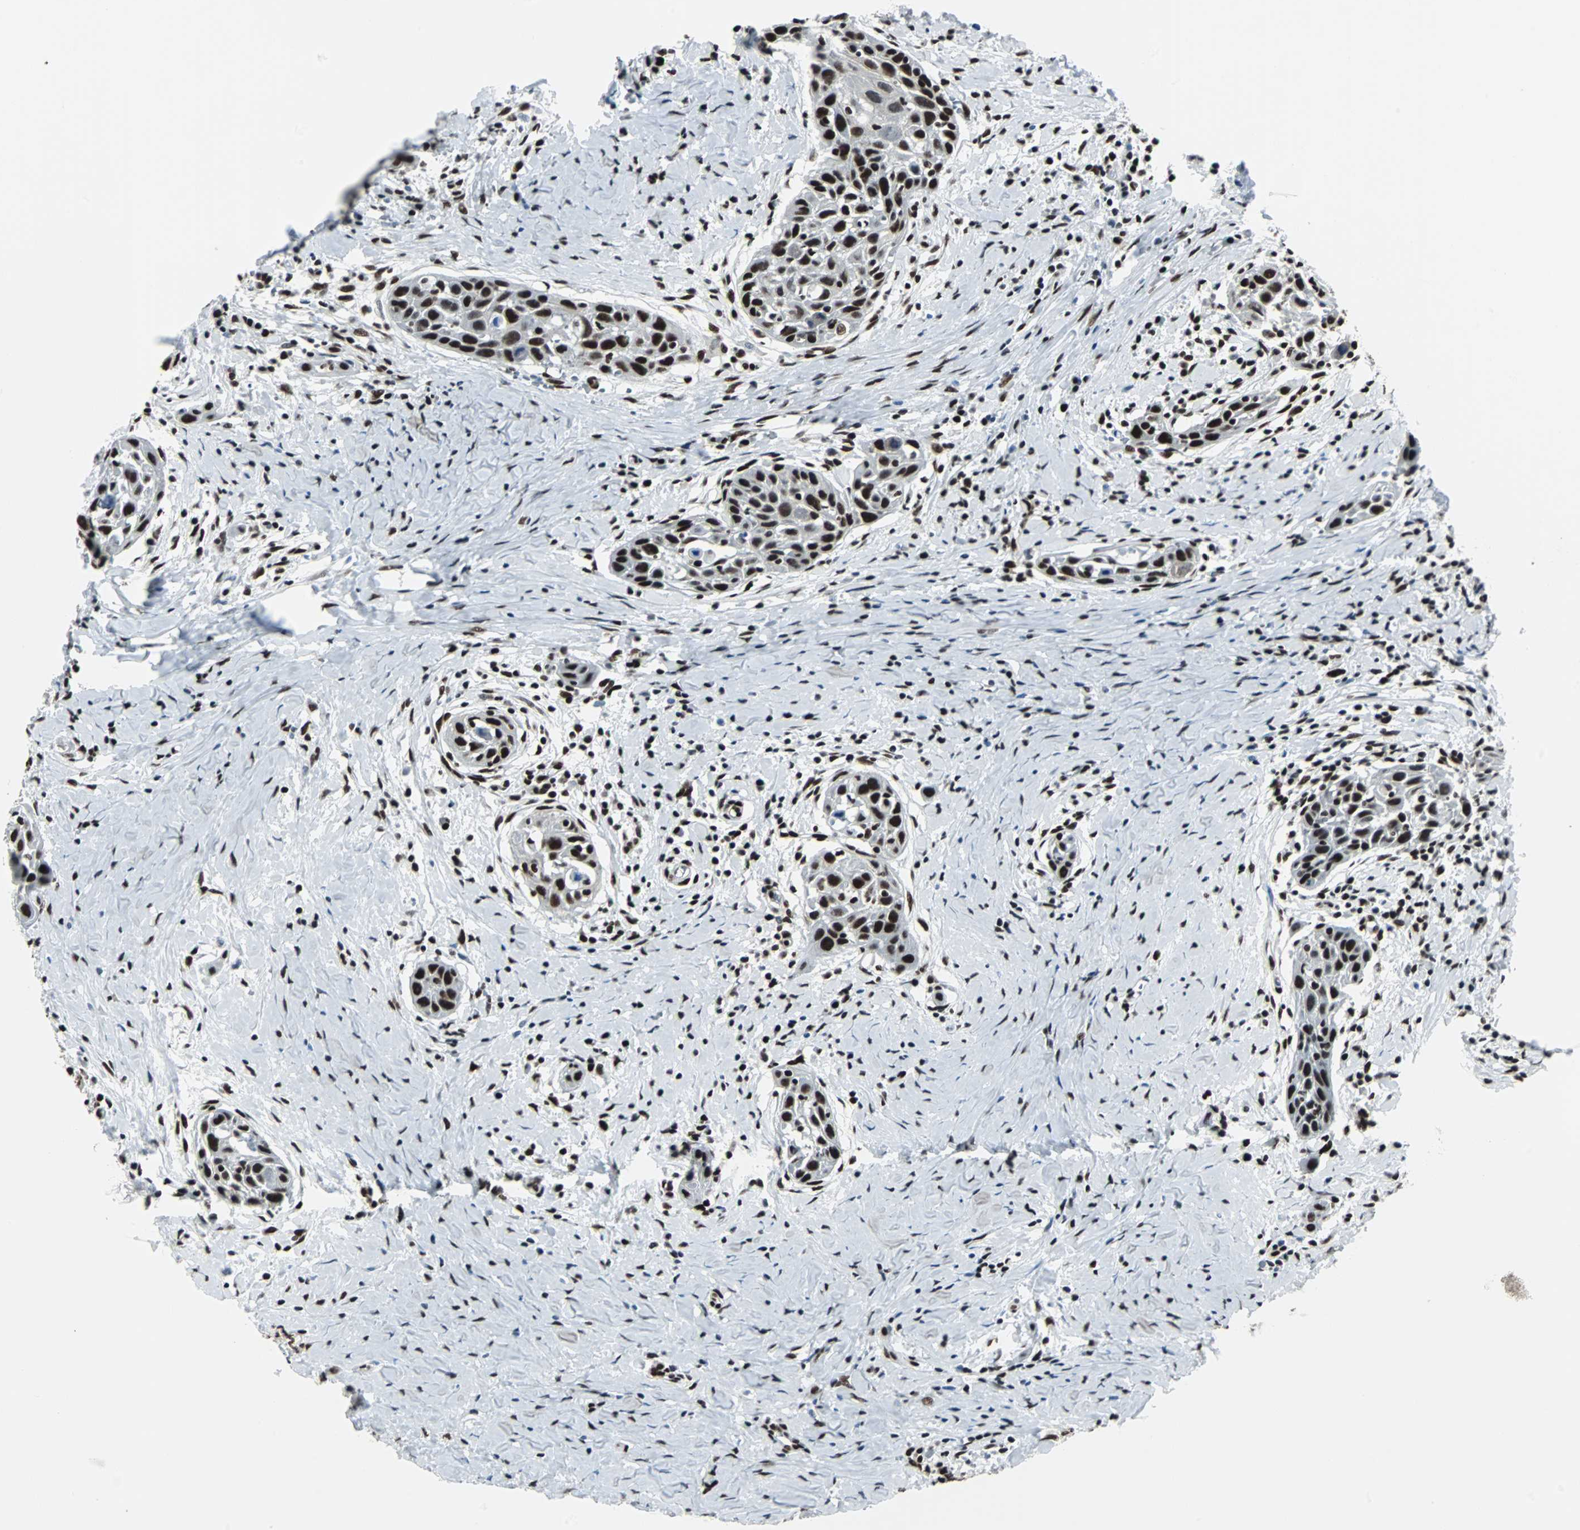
{"staining": {"intensity": "strong", "quantity": ">75%", "location": "nuclear"}, "tissue": "head and neck cancer", "cell_type": "Tumor cells", "image_type": "cancer", "snomed": [{"axis": "morphology", "description": "Squamous cell carcinoma, NOS"}, {"axis": "topography", "description": "Oral tissue"}, {"axis": "topography", "description": "Head-Neck"}], "caption": "This photomicrograph shows IHC staining of head and neck cancer (squamous cell carcinoma), with high strong nuclear expression in approximately >75% of tumor cells.", "gene": "MEF2D", "patient": {"sex": "female", "age": 50}}